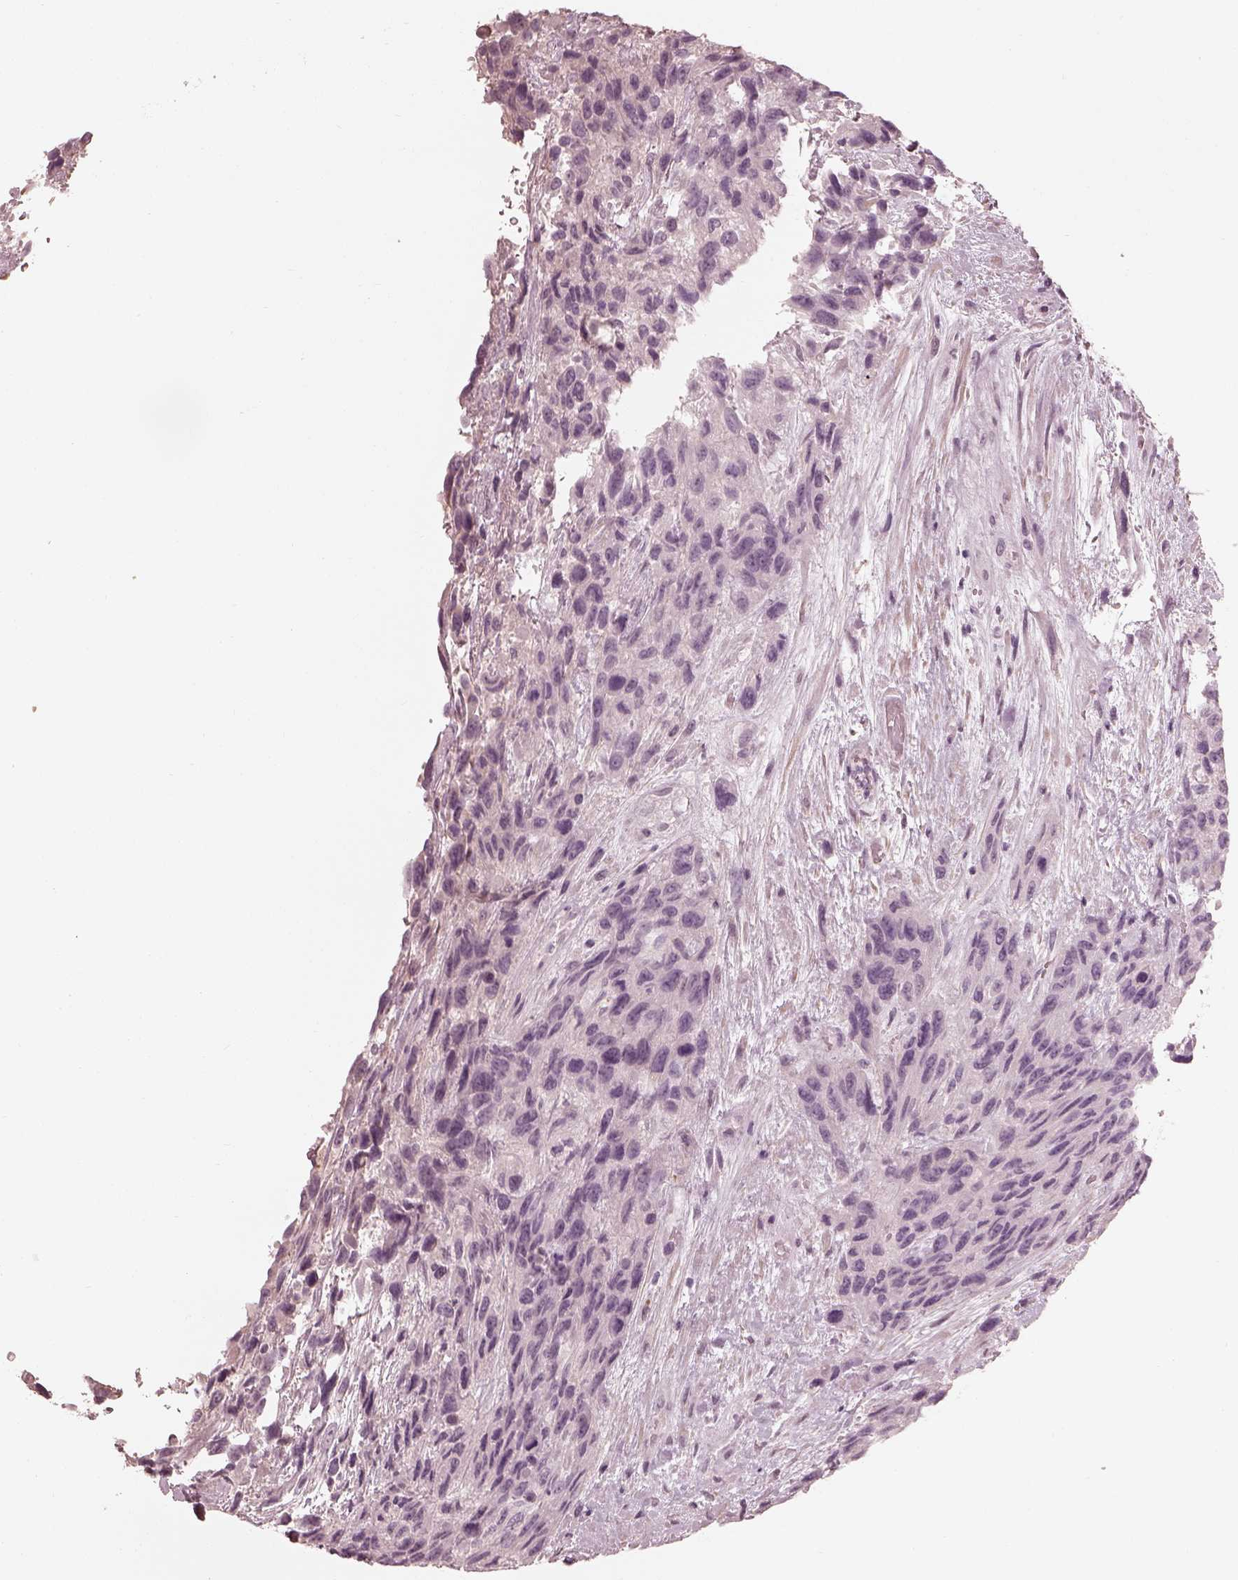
{"staining": {"intensity": "negative", "quantity": "none", "location": "none"}, "tissue": "urothelial cancer", "cell_type": "Tumor cells", "image_type": "cancer", "snomed": [{"axis": "morphology", "description": "Urothelial carcinoma, High grade"}, {"axis": "topography", "description": "Urinary bladder"}], "caption": "DAB immunohistochemical staining of human urothelial cancer reveals no significant staining in tumor cells. Brightfield microscopy of IHC stained with DAB (3,3'-diaminobenzidine) (brown) and hematoxylin (blue), captured at high magnification.", "gene": "ADRB3", "patient": {"sex": "female", "age": 70}}